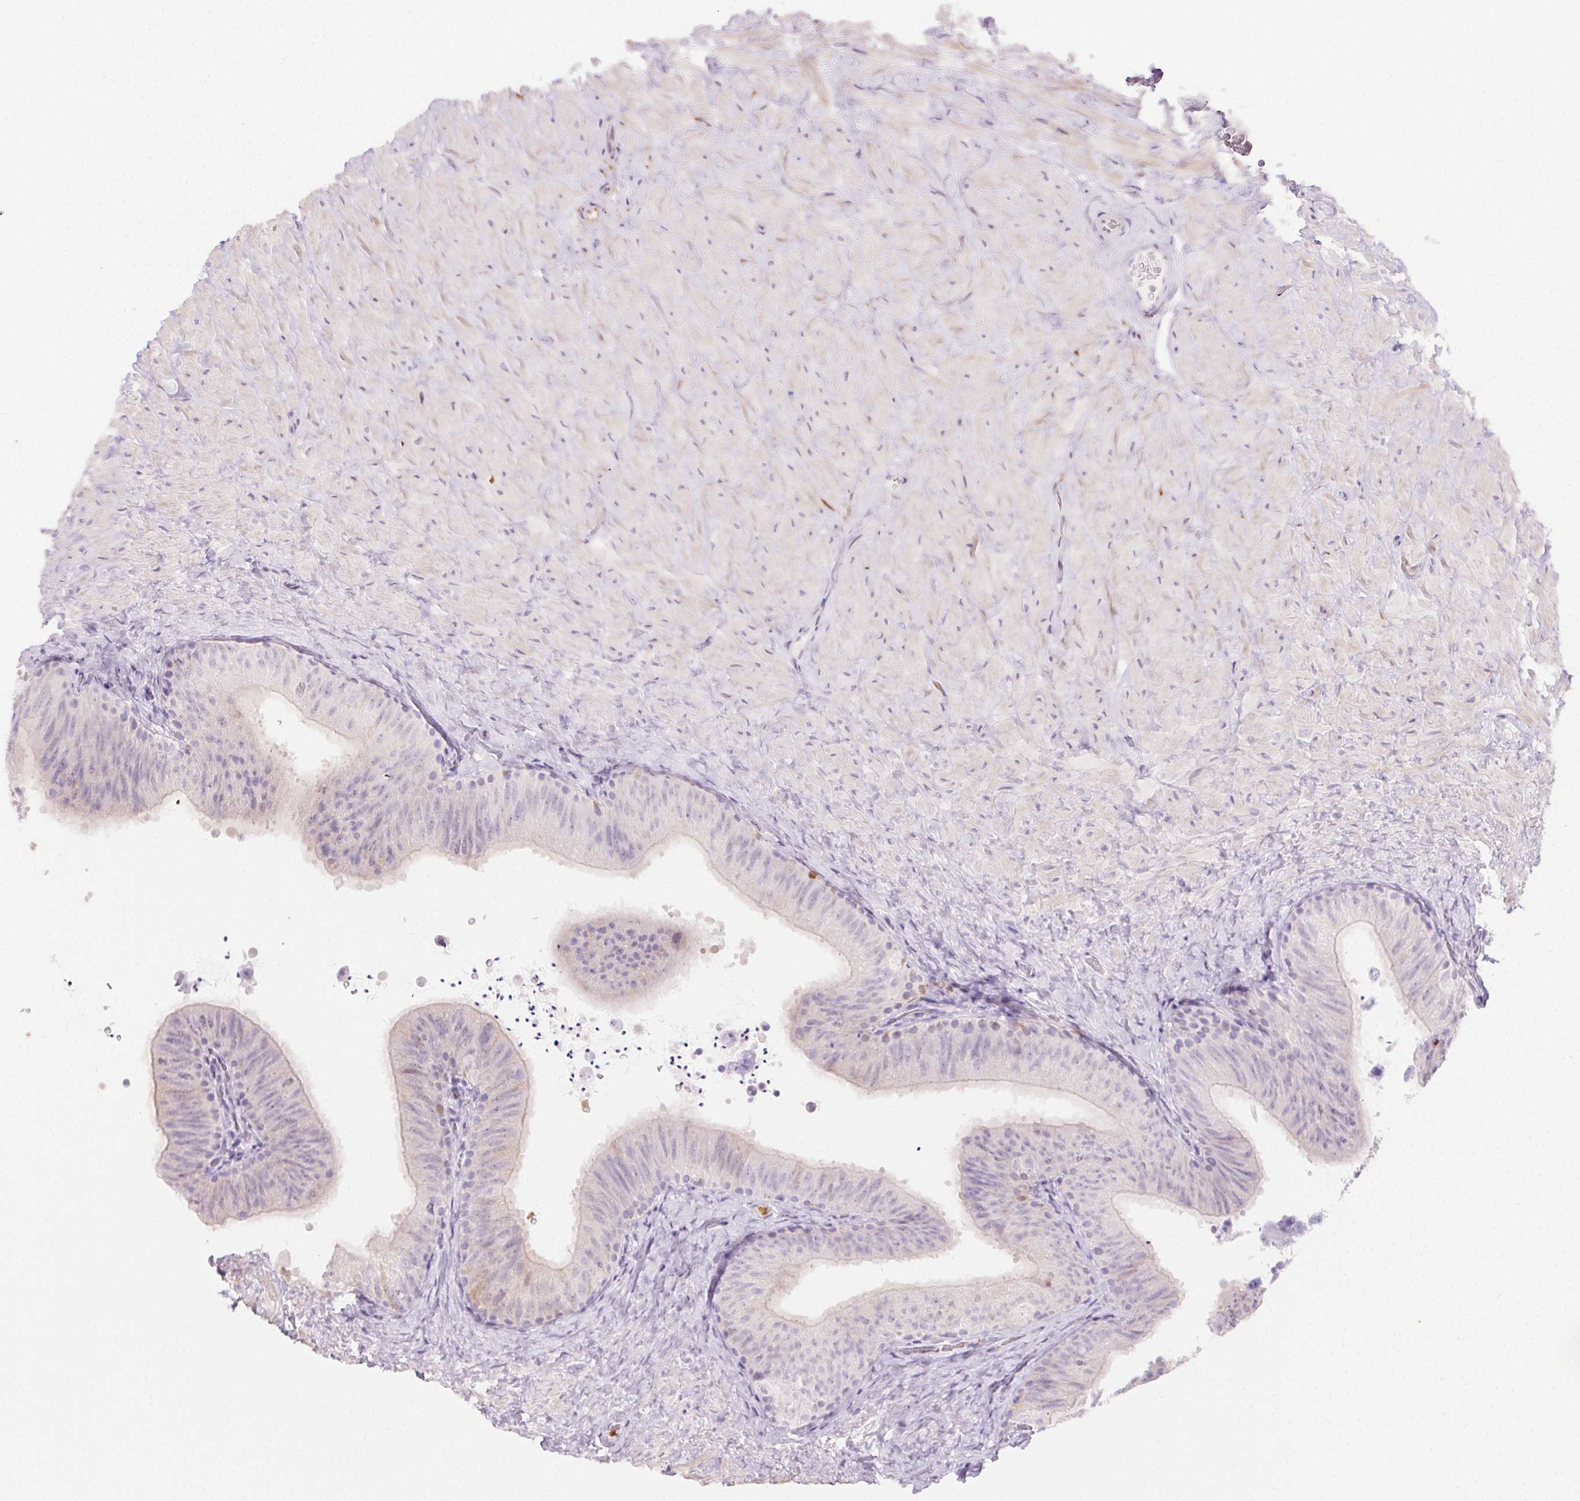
{"staining": {"intensity": "moderate", "quantity": "<25%", "location": "nuclear"}, "tissue": "epididymis", "cell_type": "Glandular cells", "image_type": "normal", "snomed": [{"axis": "morphology", "description": "Normal tissue, NOS"}, {"axis": "topography", "description": "Epididymis, spermatic cord, NOS"}, {"axis": "topography", "description": "Epididymis"}], "caption": "IHC histopathology image of normal epididymis stained for a protein (brown), which shows low levels of moderate nuclear expression in about <25% of glandular cells.", "gene": "TMEM45A", "patient": {"sex": "male", "age": 31}}